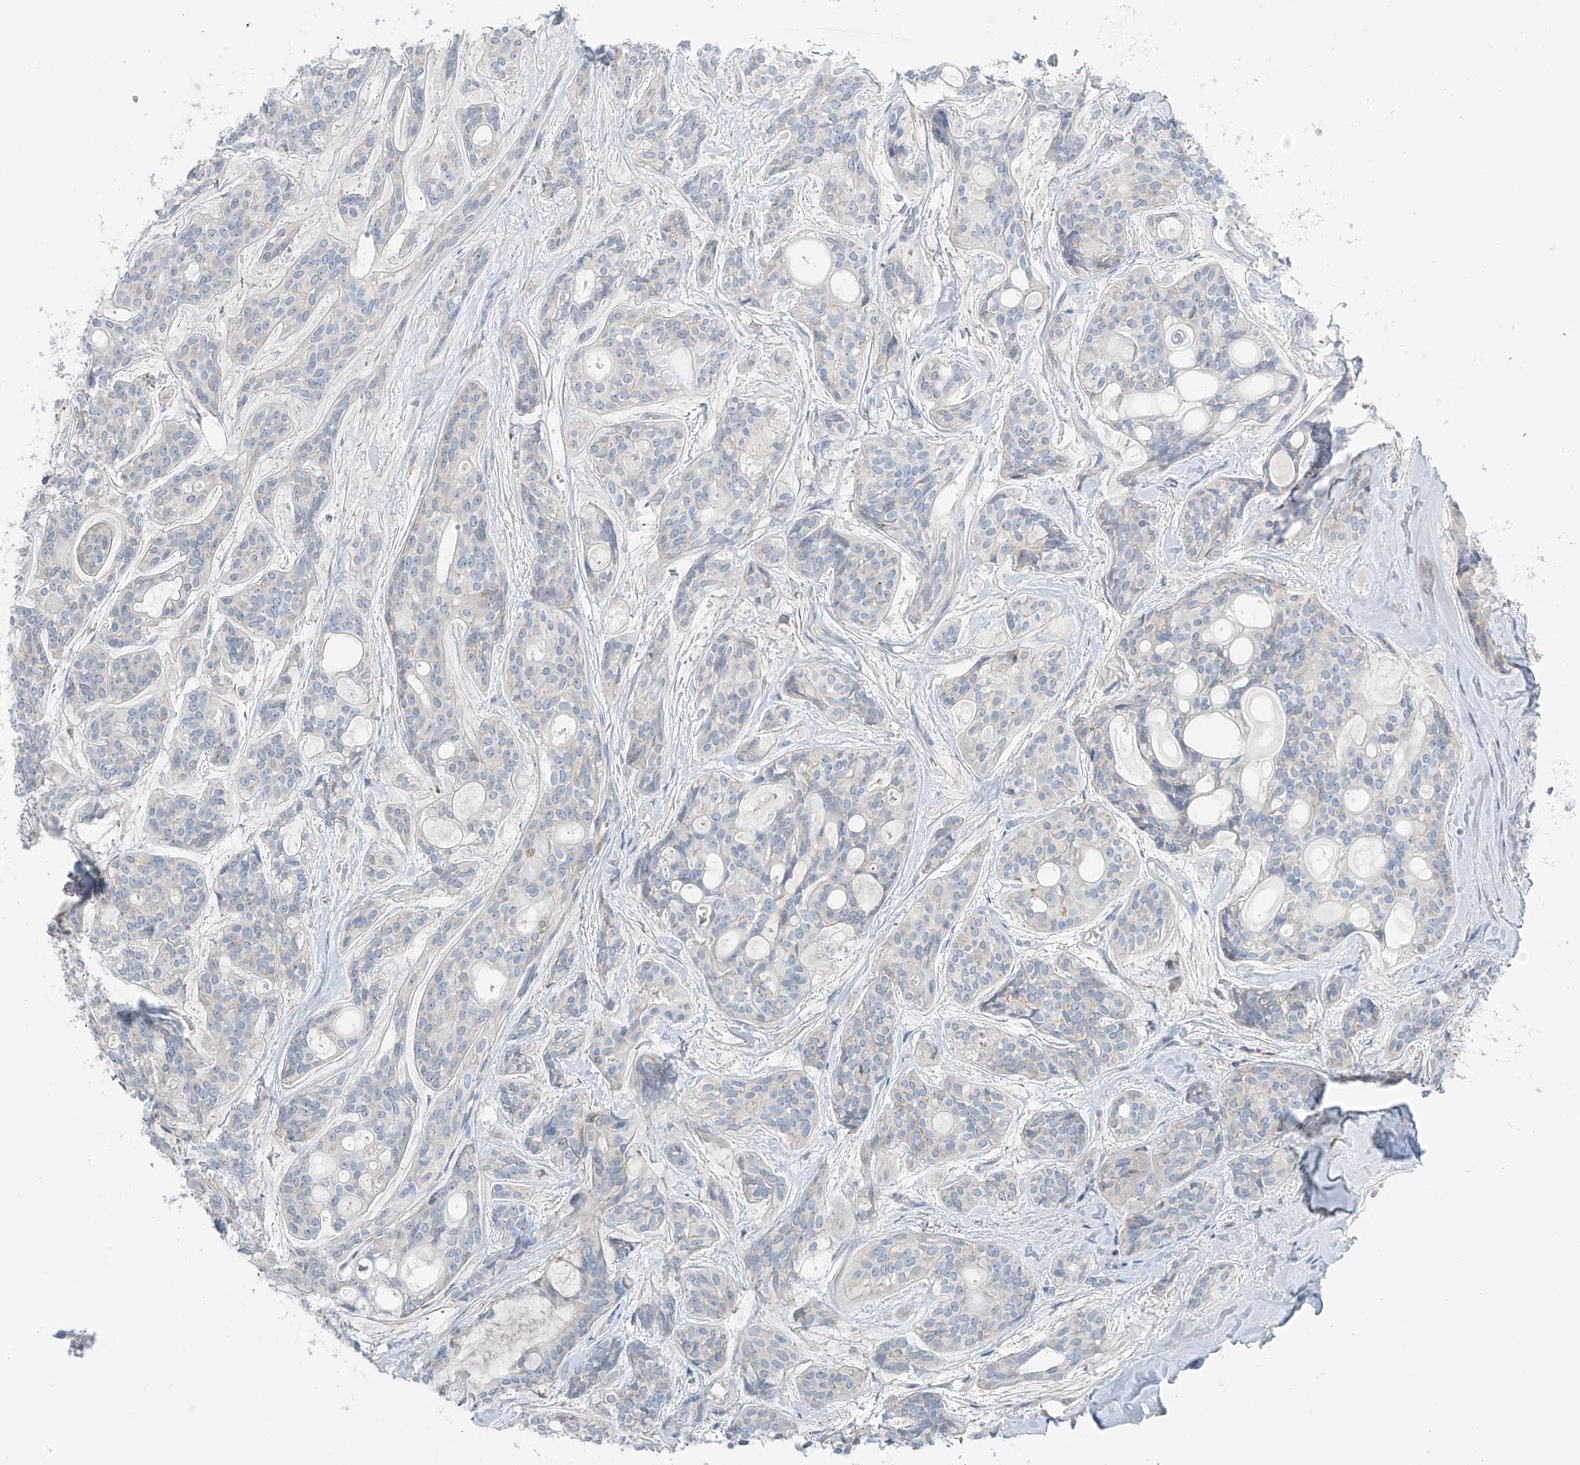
{"staining": {"intensity": "negative", "quantity": "none", "location": "none"}, "tissue": "head and neck cancer", "cell_type": "Tumor cells", "image_type": "cancer", "snomed": [{"axis": "morphology", "description": "Adenocarcinoma, NOS"}, {"axis": "topography", "description": "Head-Neck"}], "caption": "The image displays no significant staining in tumor cells of head and neck adenocarcinoma. (Stains: DAB IHC with hematoxylin counter stain, Microscopy: brightfield microscopy at high magnification).", "gene": "NALCN", "patient": {"sex": "male", "age": 66}}